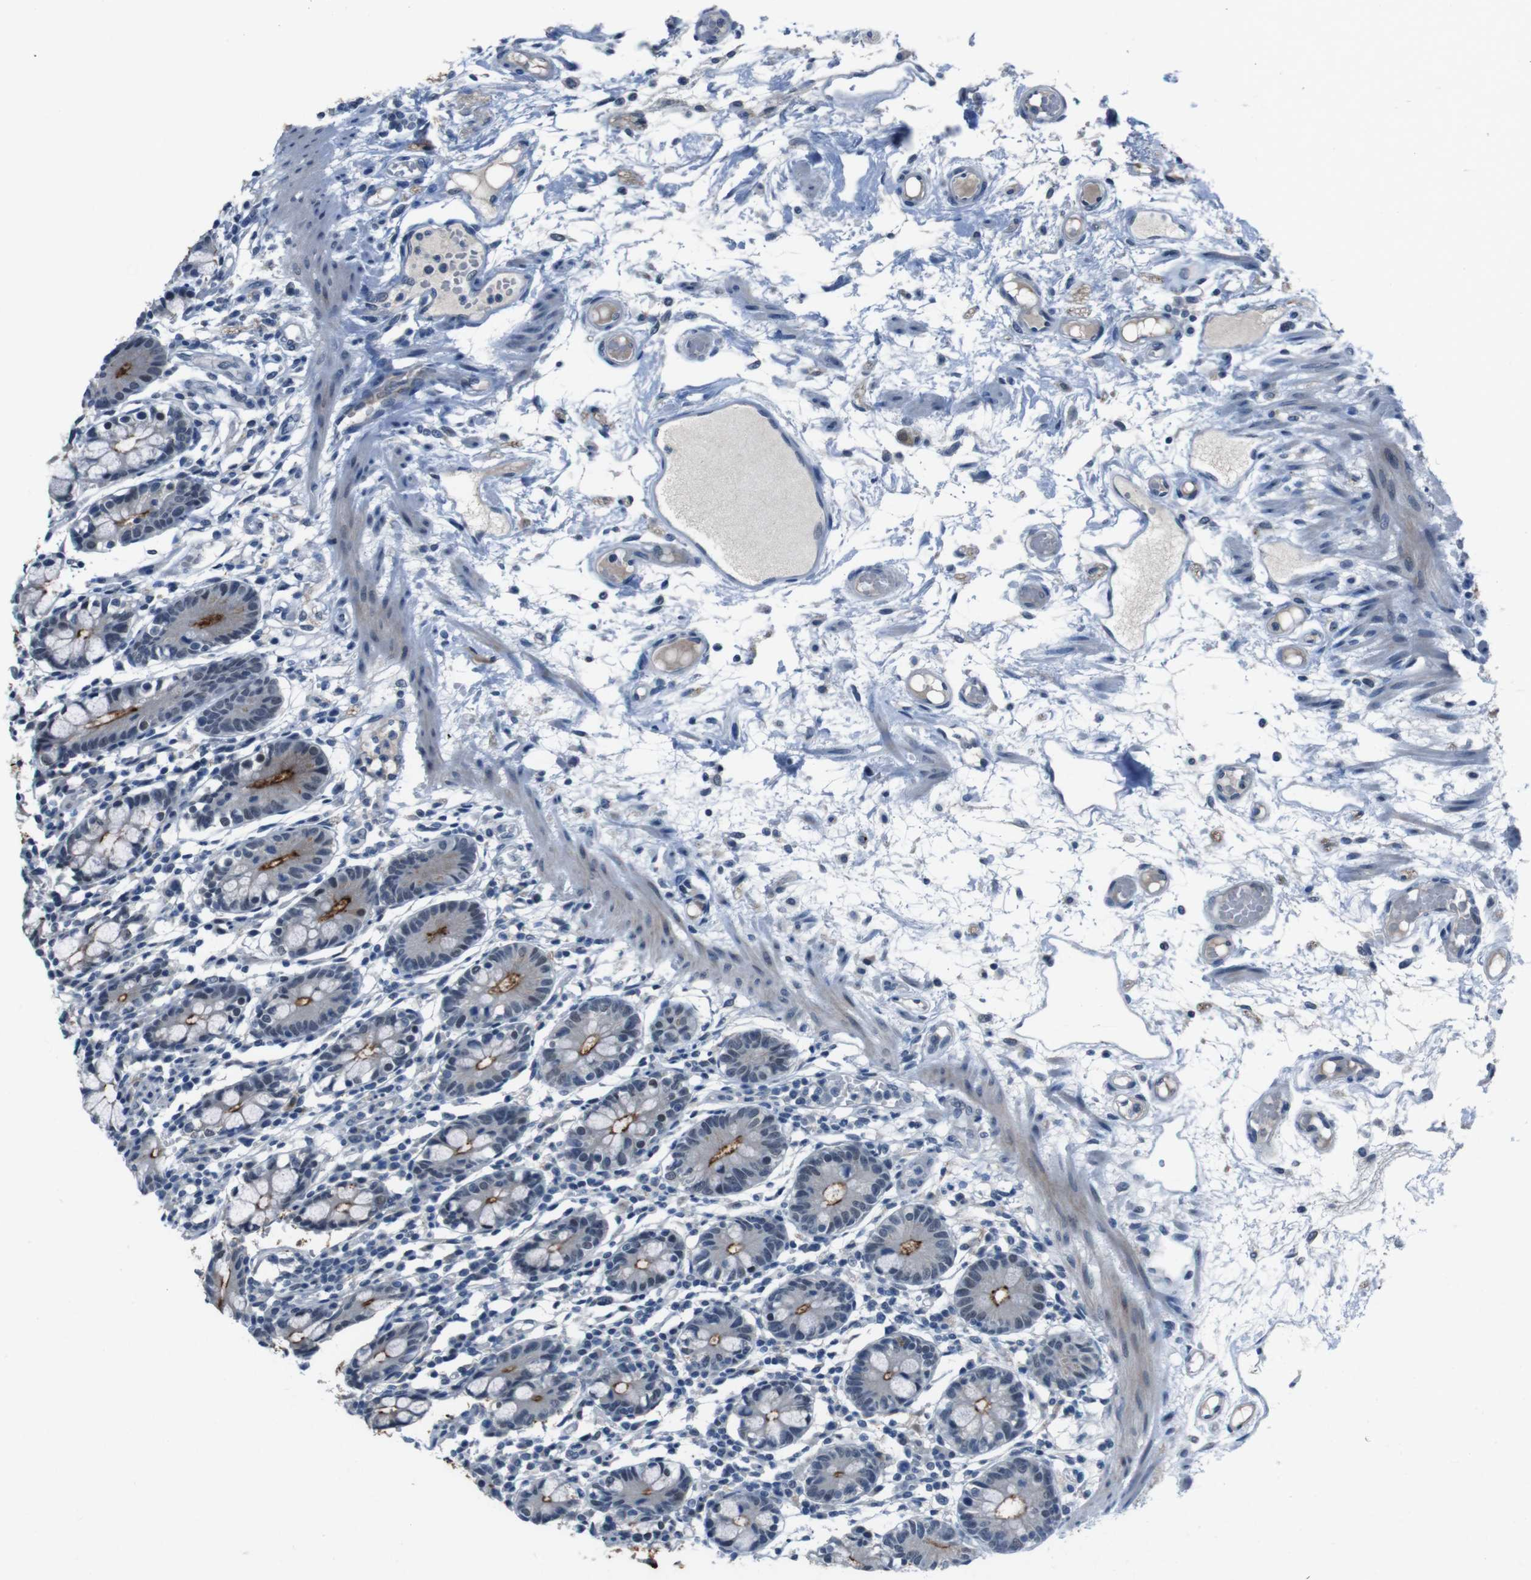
{"staining": {"intensity": "strong", "quantity": ">75%", "location": "cytoplasmic/membranous"}, "tissue": "small intestine", "cell_type": "Glandular cells", "image_type": "normal", "snomed": [{"axis": "morphology", "description": "Normal tissue, NOS"}, {"axis": "morphology", "description": "Cystadenocarcinoma, serous, Metastatic site"}, {"axis": "topography", "description": "Small intestine"}], "caption": "Protein expression analysis of unremarkable human small intestine reveals strong cytoplasmic/membranous positivity in approximately >75% of glandular cells. (DAB = brown stain, brightfield microscopy at high magnification).", "gene": "CDHR2", "patient": {"sex": "female", "age": 61}}